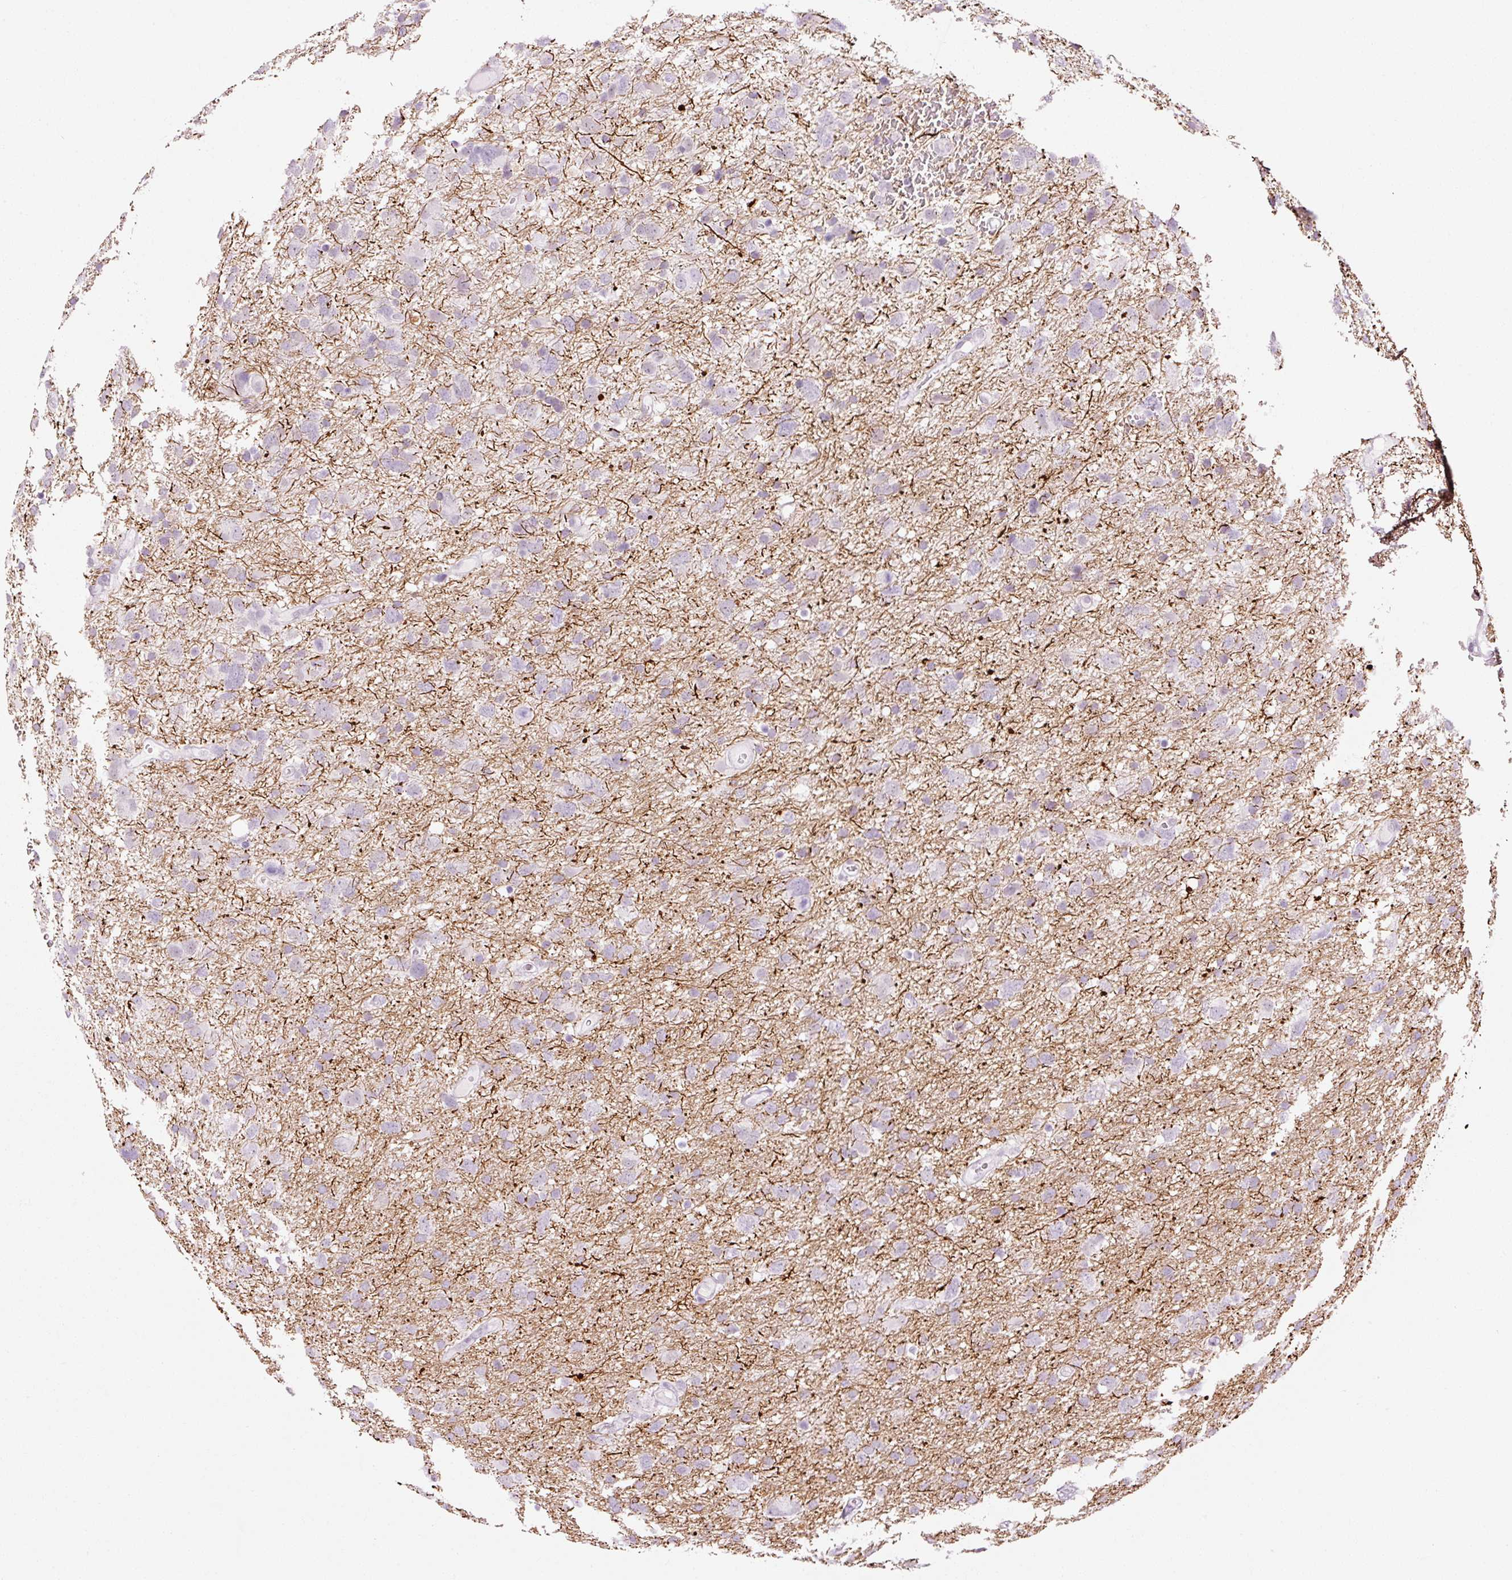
{"staining": {"intensity": "negative", "quantity": "none", "location": "none"}, "tissue": "glioma", "cell_type": "Tumor cells", "image_type": "cancer", "snomed": [{"axis": "morphology", "description": "Glioma, malignant, High grade"}, {"axis": "topography", "description": "Brain"}], "caption": "This is an immunohistochemistry (IHC) micrograph of malignant high-grade glioma. There is no positivity in tumor cells.", "gene": "ANKRD20A1", "patient": {"sex": "male", "age": 61}}